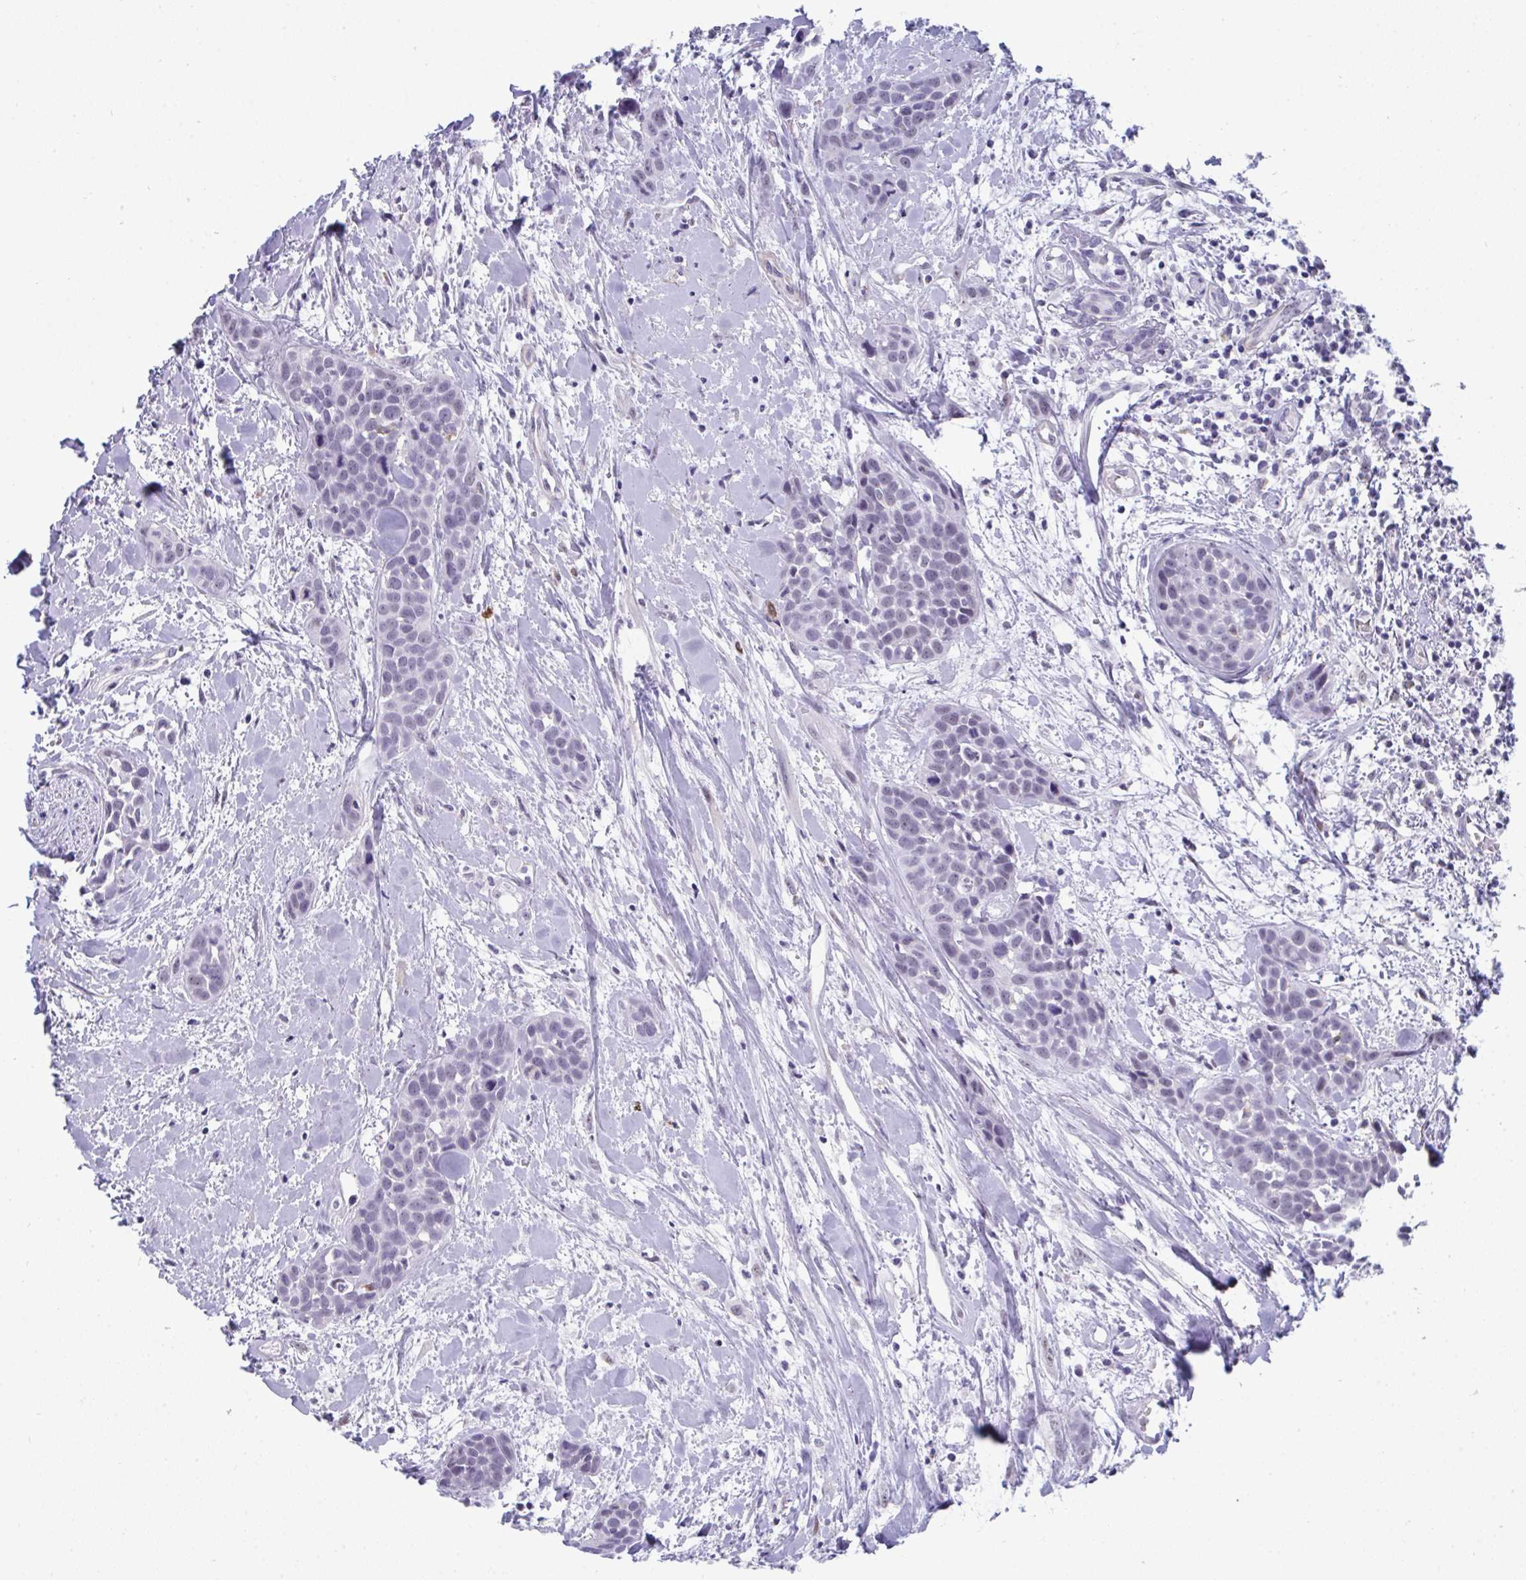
{"staining": {"intensity": "negative", "quantity": "none", "location": "none"}, "tissue": "head and neck cancer", "cell_type": "Tumor cells", "image_type": "cancer", "snomed": [{"axis": "morphology", "description": "Squamous cell carcinoma, NOS"}, {"axis": "topography", "description": "Head-Neck"}], "caption": "A high-resolution photomicrograph shows immunohistochemistry staining of head and neck cancer, which reveals no significant staining in tumor cells. (DAB immunohistochemistry visualized using brightfield microscopy, high magnification).", "gene": "CDK13", "patient": {"sex": "female", "age": 50}}